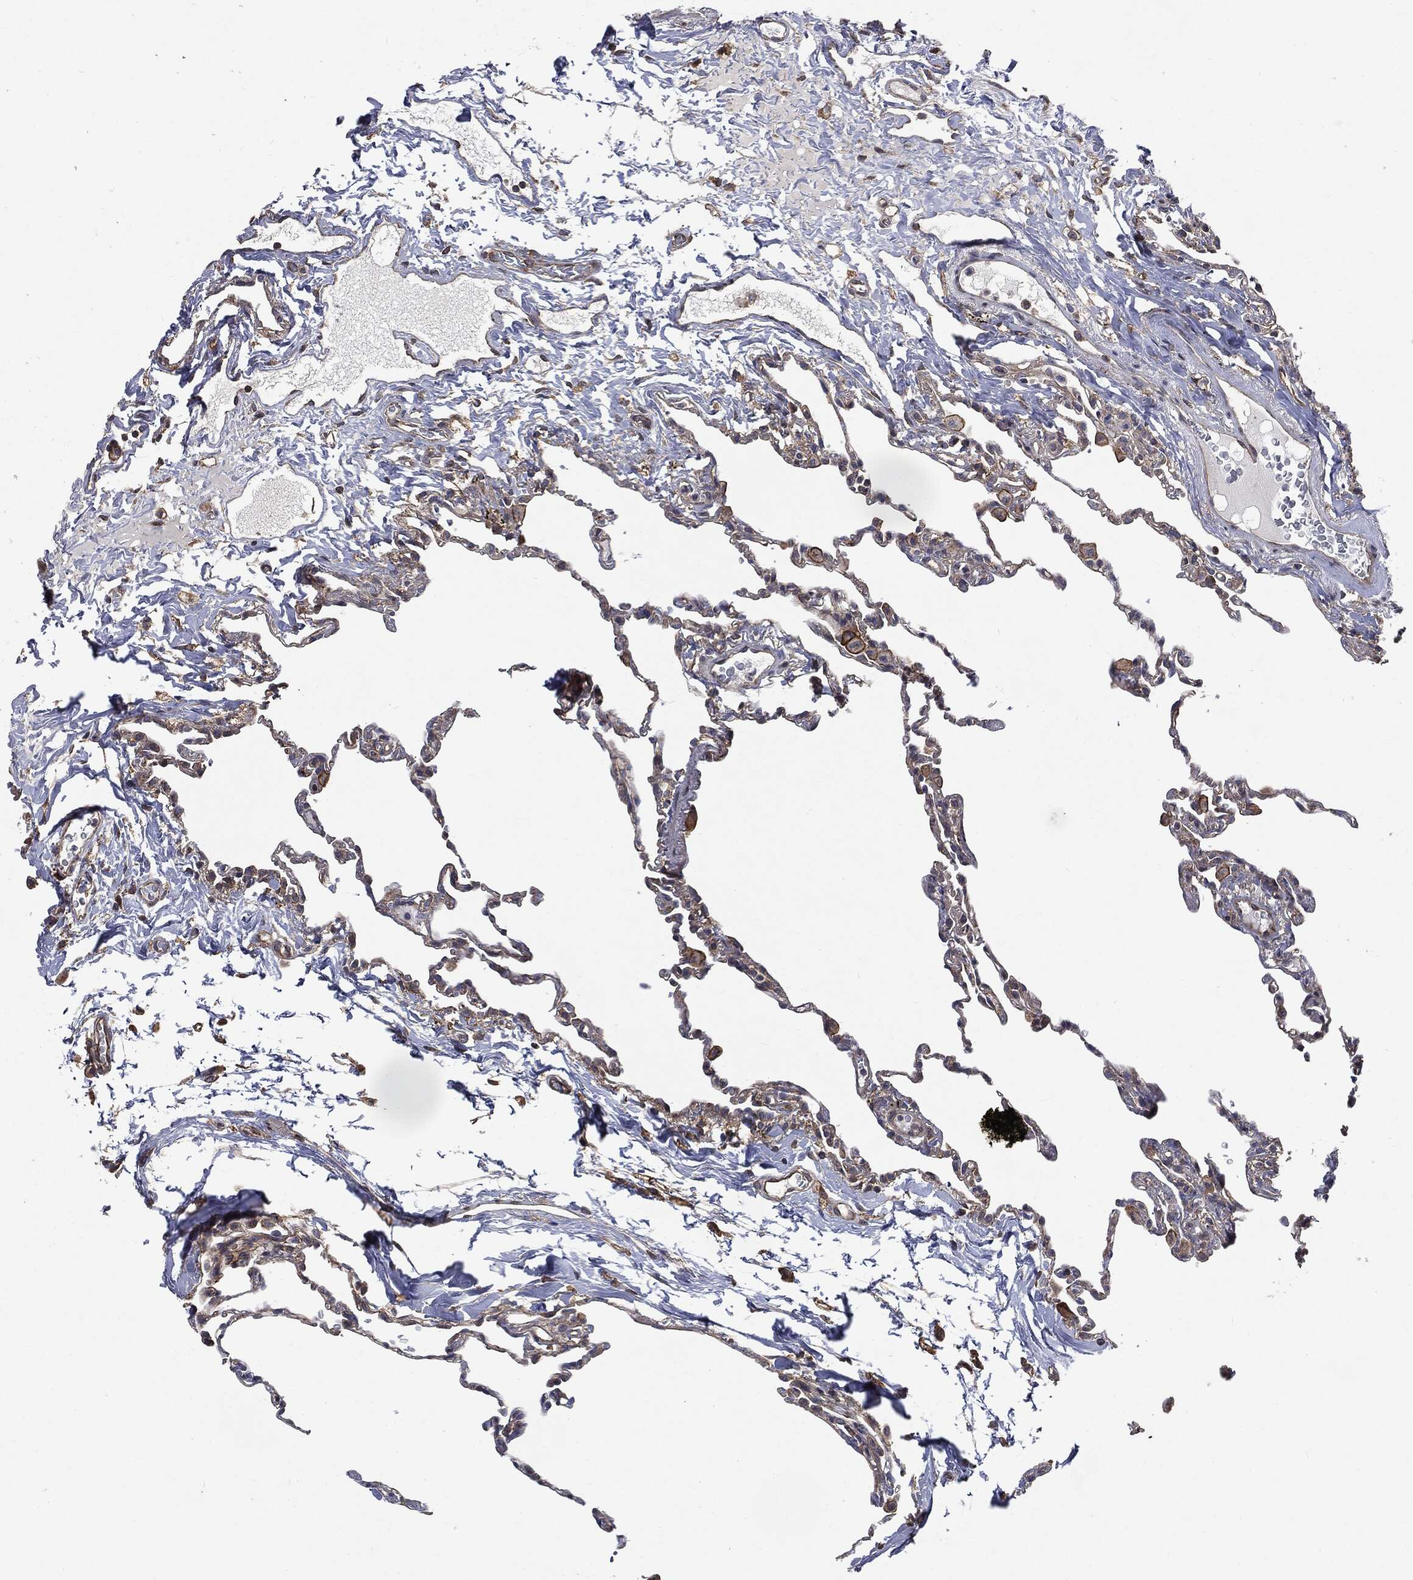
{"staining": {"intensity": "weak", "quantity": "<25%", "location": "cytoplasmic/membranous"}, "tissue": "lung", "cell_type": "Alveolar cells", "image_type": "normal", "snomed": [{"axis": "morphology", "description": "Normal tissue, NOS"}, {"axis": "topography", "description": "Lung"}], "caption": "Immunohistochemical staining of normal human lung reveals no significant staining in alveolar cells.", "gene": "EPS15L1", "patient": {"sex": "female", "age": 57}}